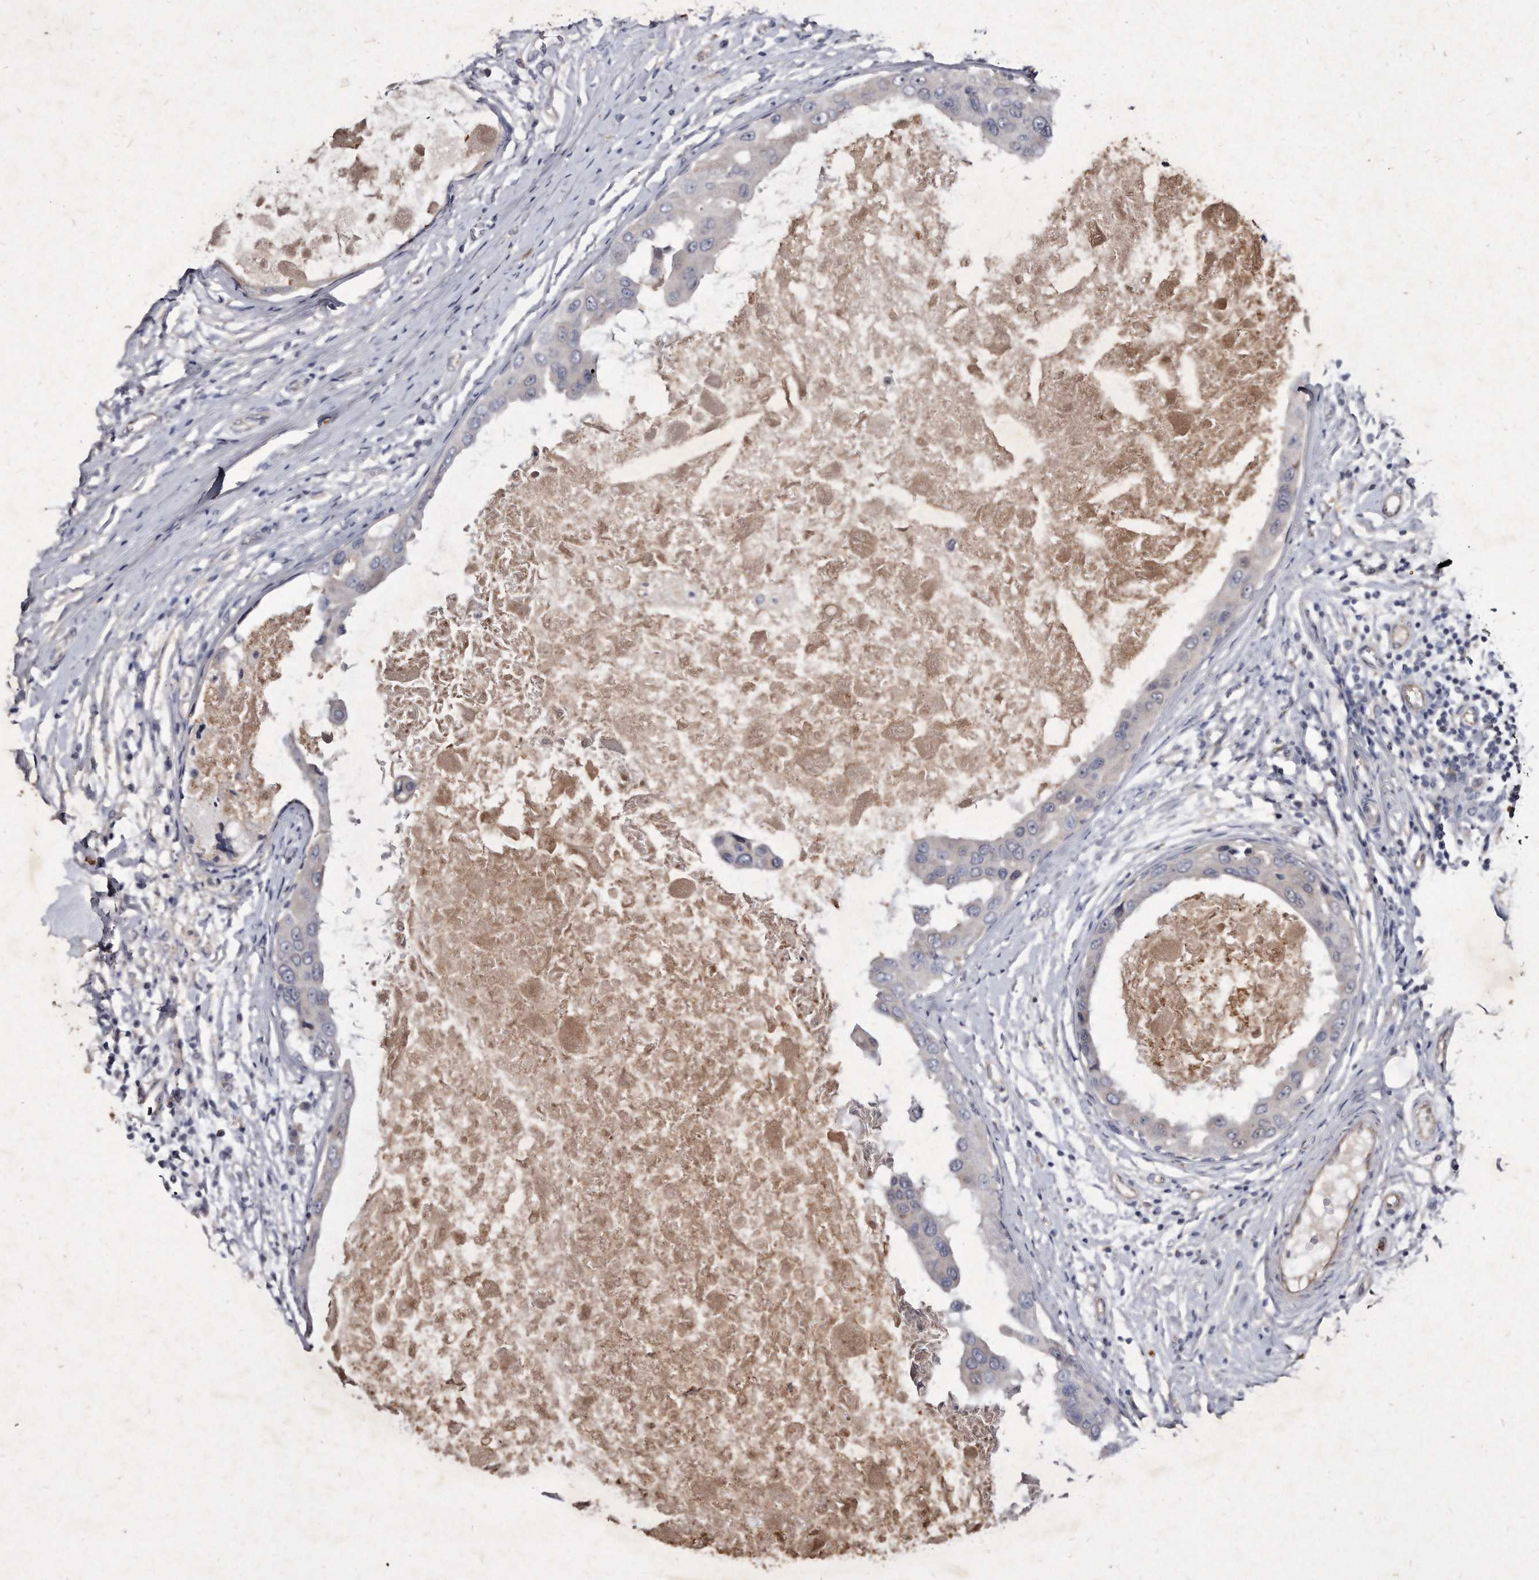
{"staining": {"intensity": "negative", "quantity": "none", "location": "none"}, "tissue": "breast cancer", "cell_type": "Tumor cells", "image_type": "cancer", "snomed": [{"axis": "morphology", "description": "Duct carcinoma"}, {"axis": "topography", "description": "Breast"}], "caption": "The immunohistochemistry (IHC) photomicrograph has no significant staining in tumor cells of infiltrating ductal carcinoma (breast) tissue.", "gene": "KLHDC3", "patient": {"sex": "female", "age": 27}}